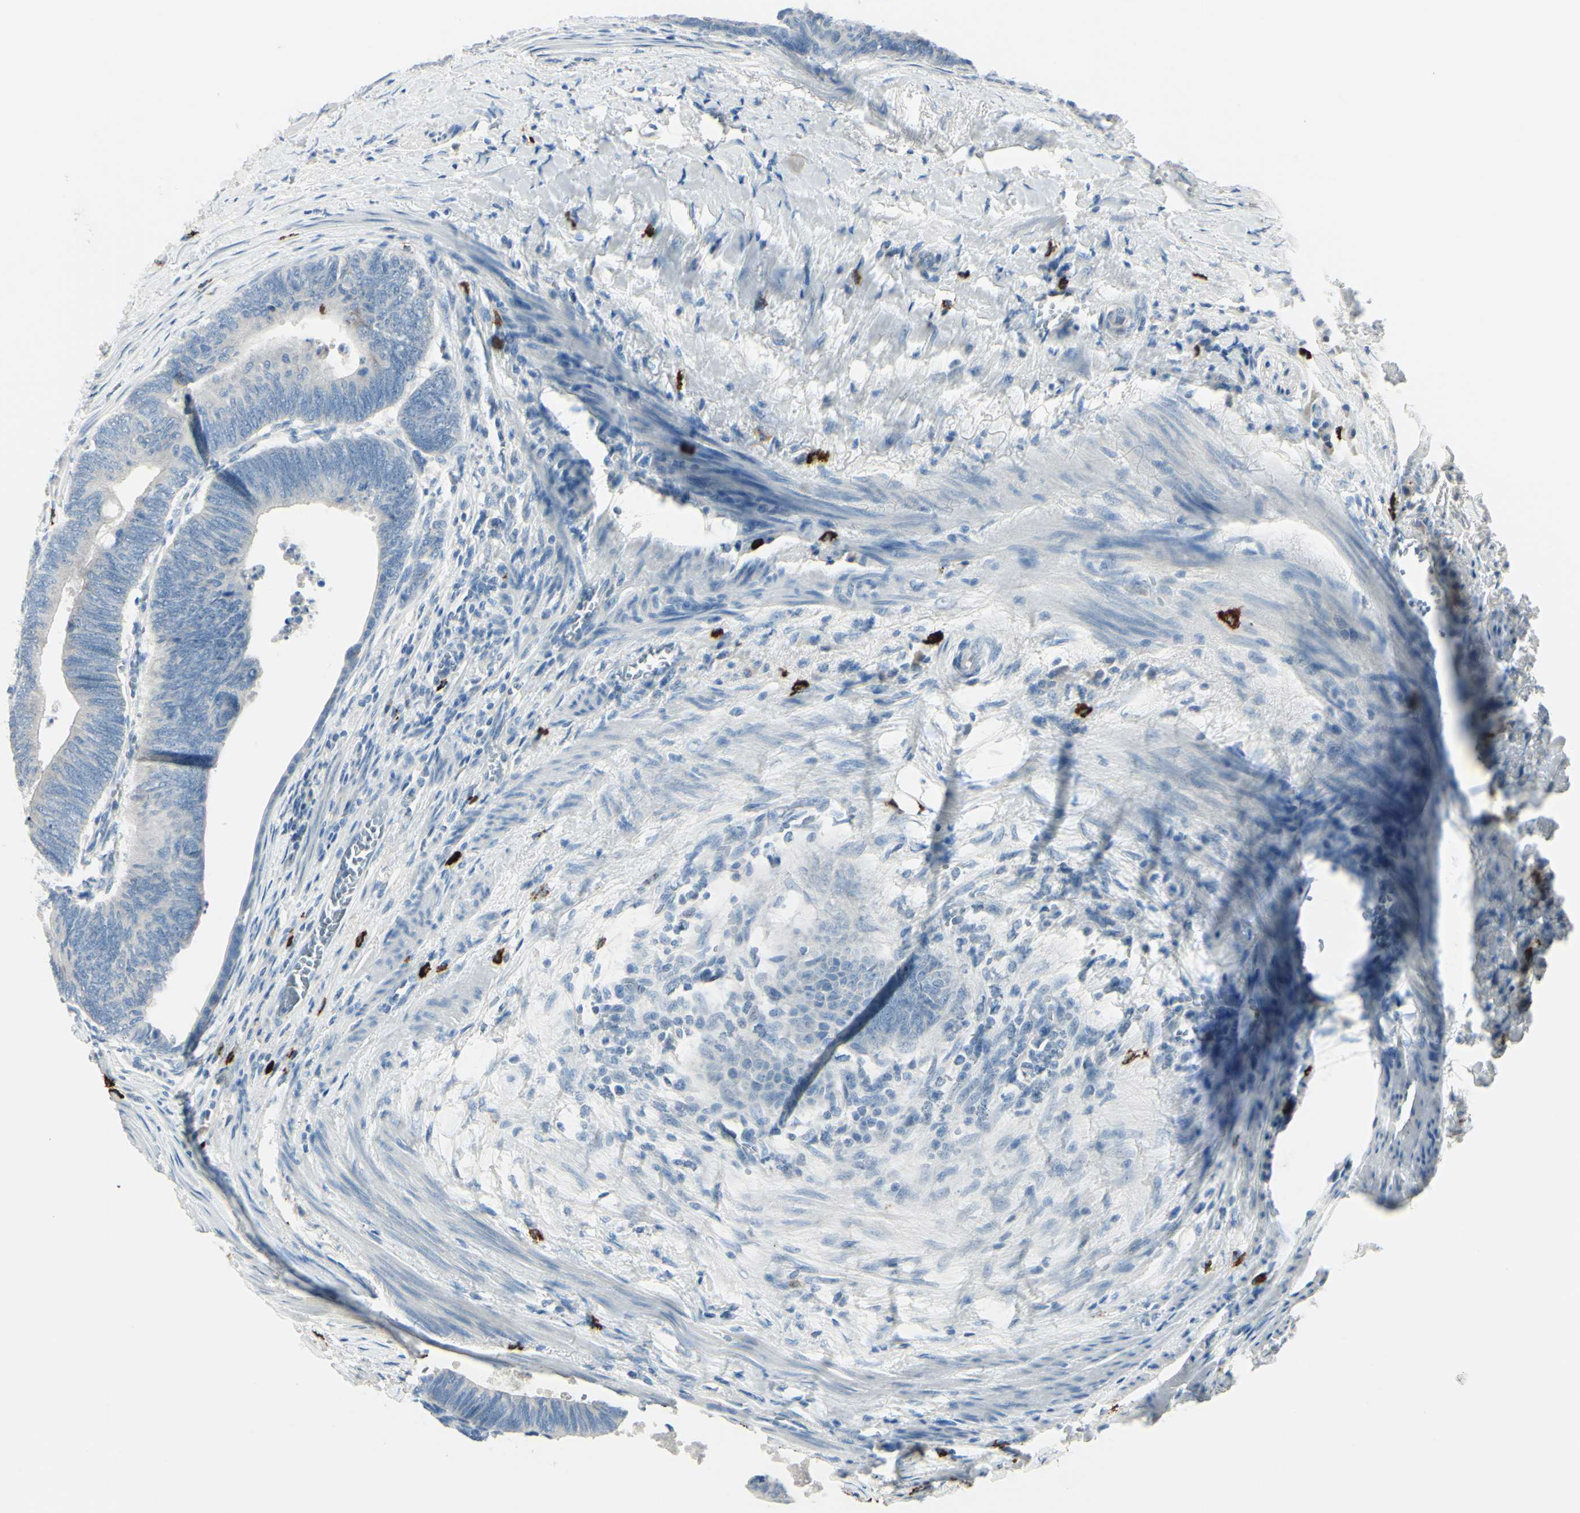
{"staining": {"intensity": "negative", "quantity": "none", "location": "none"}, "tissue": "colorectal cancer", "cell_type": "Tumor cells", "image_type": "cancer", "snomed": [{"axis": "morphology", "description": "Normal tissue, NOS"}, {"axis": "morphology", "description": "Adenocarcinoma, NOS"}, {"axis": "topography", "description": "Rectum"}, {"axis": "topography", "description": "Peripheral nerve tissue"}], "caption": "A photomicrograph of human colorectal cancer is negative for staining in tumor cells.", "gene": "DLG4", "patient": {"sex": "male", "age": 92}}